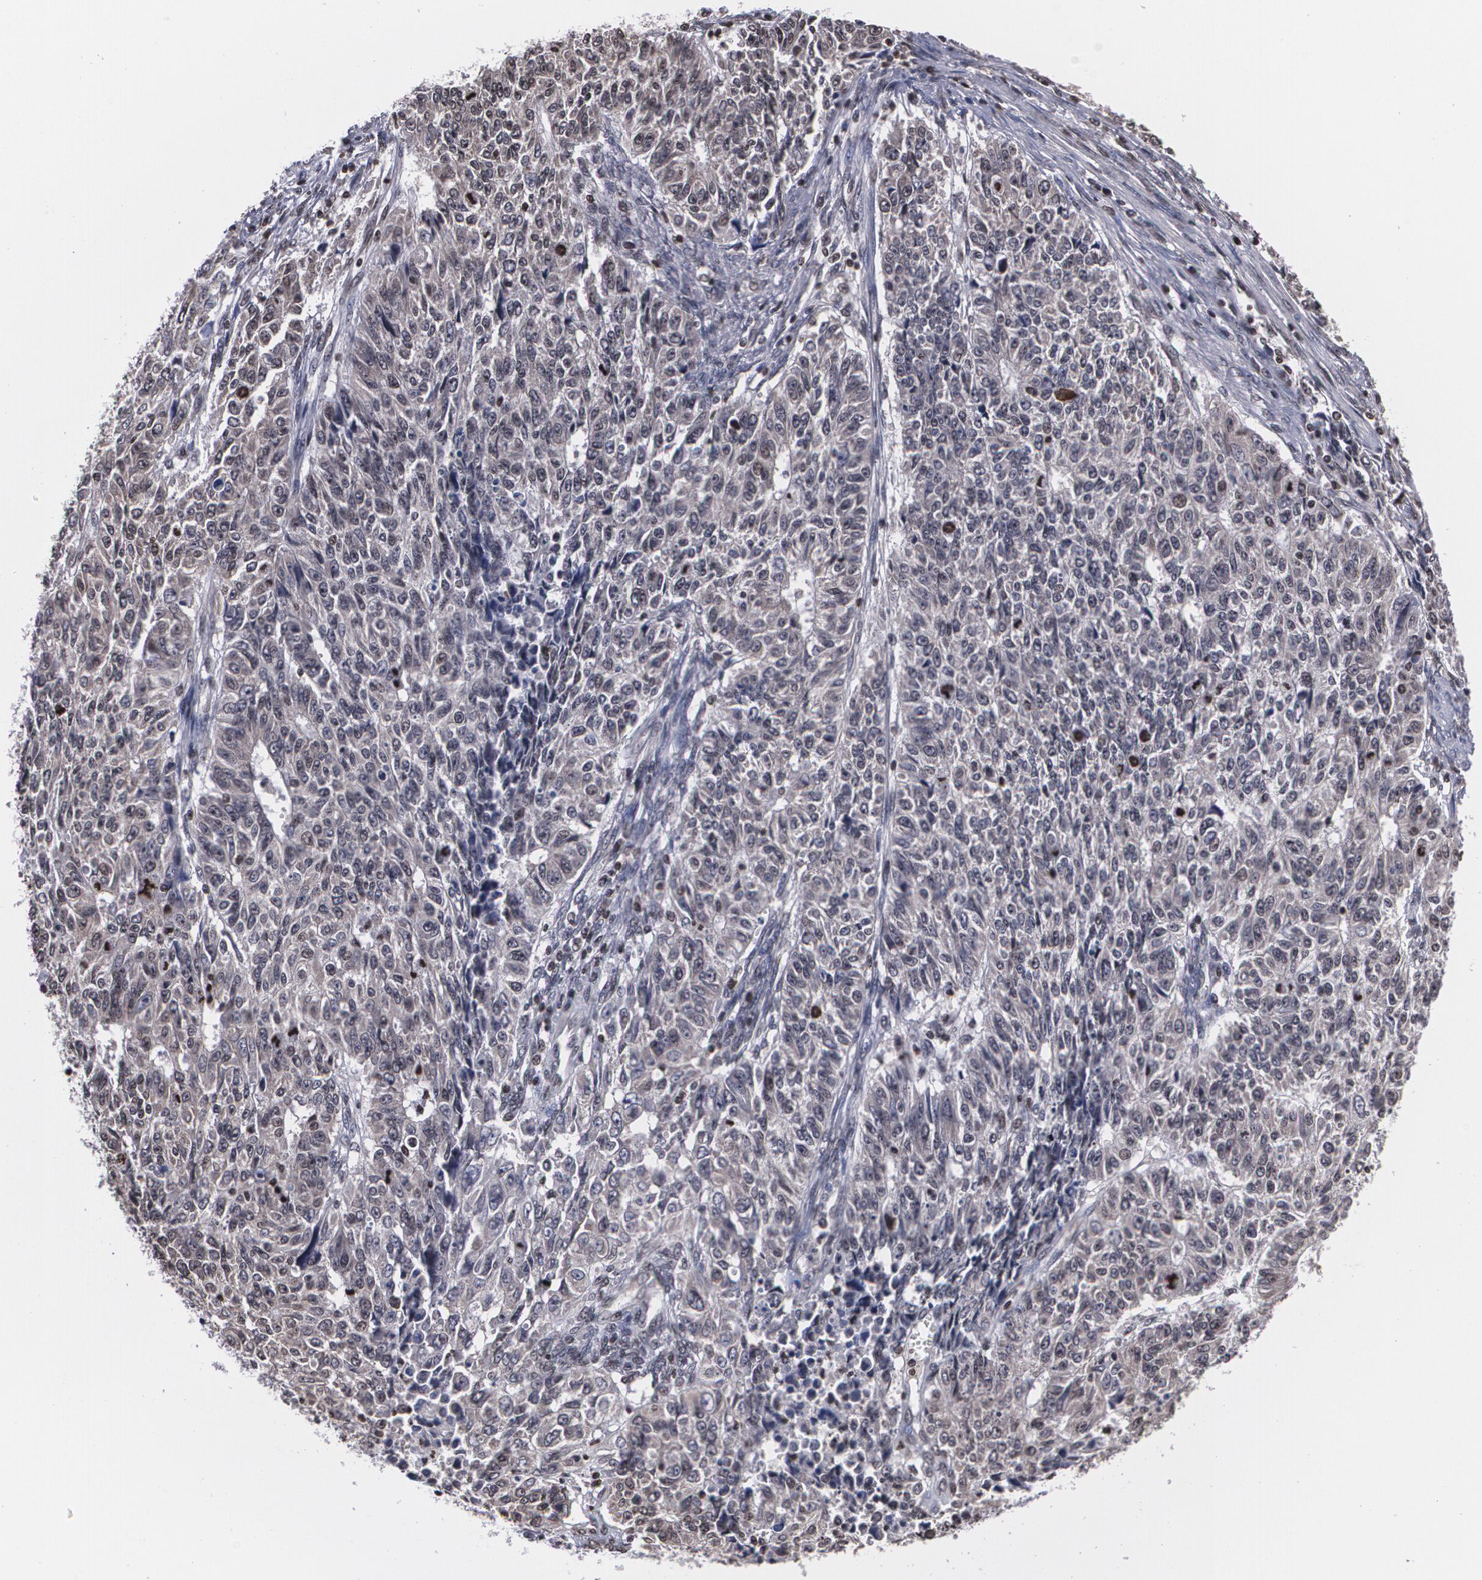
{"staining": {"intensity": "weak", "quantity": "<25%", "location": "cytoplasmic/membranous"}, "tissue": "endometrial cancer", "cell_type": "Tumor cells", "image_type": "cancer", "snomed": [{"axis": "morphology", "description": "Adenocarcinoma, NOS"}, {"axis": "topography", "description": "Endometrium"}], "caption": "IHC histopathology image of human adenocarcinoma (endometrial) stained for a protein (brown), which demonstrates no positivity in tumor cells.", "gene": "MVP", "patient": {"sex": "female", "age": 42}}